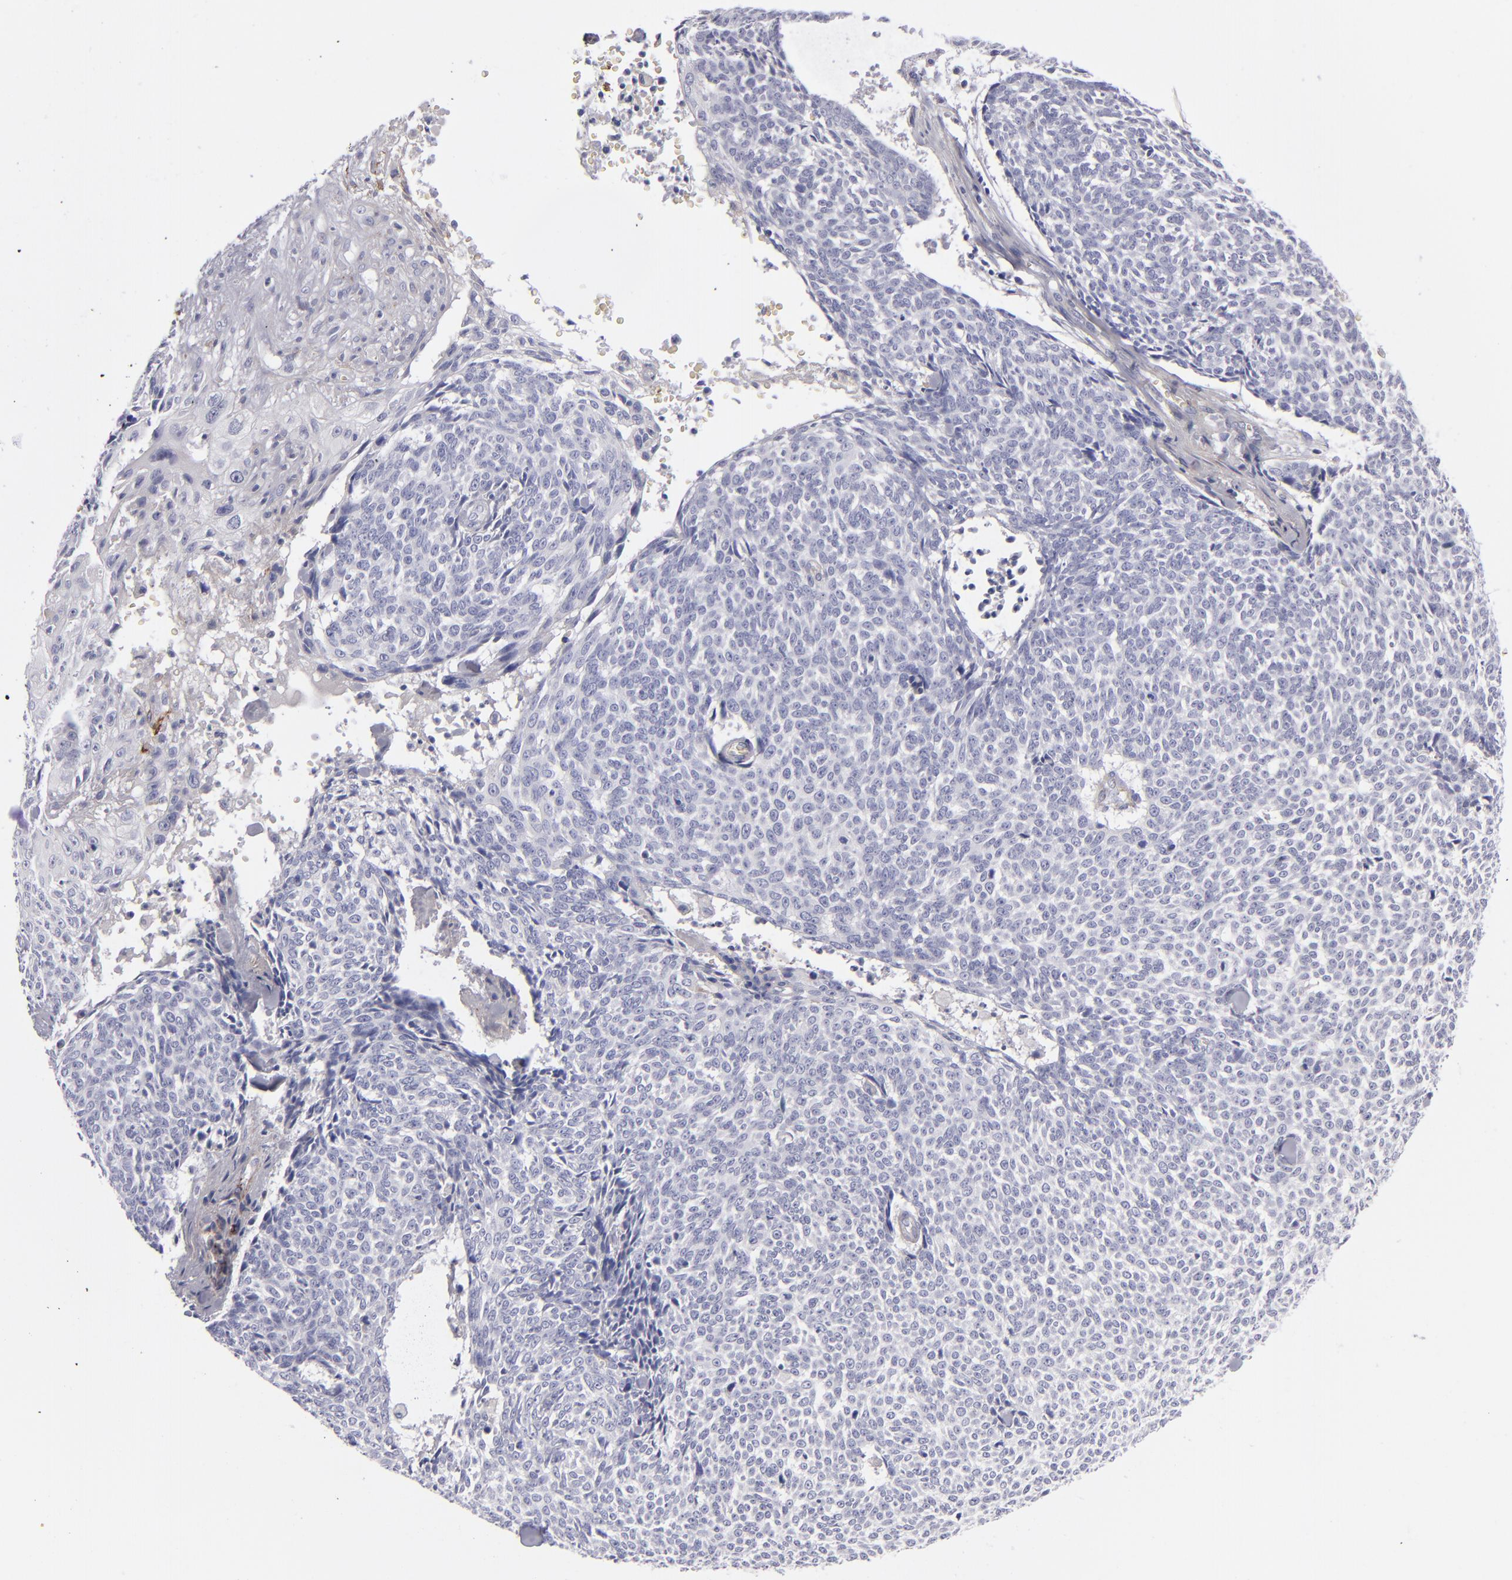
{"staining": {"intensity": "negative", "quantity": "none", "location": "none"}, "tissue": "skin cancer", "cell_type": "Tumor cells", "image_type": "cancer", "snomed": [{"axis": "morphology", "description": "Basal cell carcinoma"}, {"axis": "topography", "description": "Skin"}], "caption": "Immunohistochemical staining of human basal cell carcinoma (skin) shows no significant expression in tumor cells. (DAB (3,3'-diaminobenzidine) IHC with hematoxylin counter stain).", "gene": "ANPEP", "patient": {"sex": "female", "age": 89}}